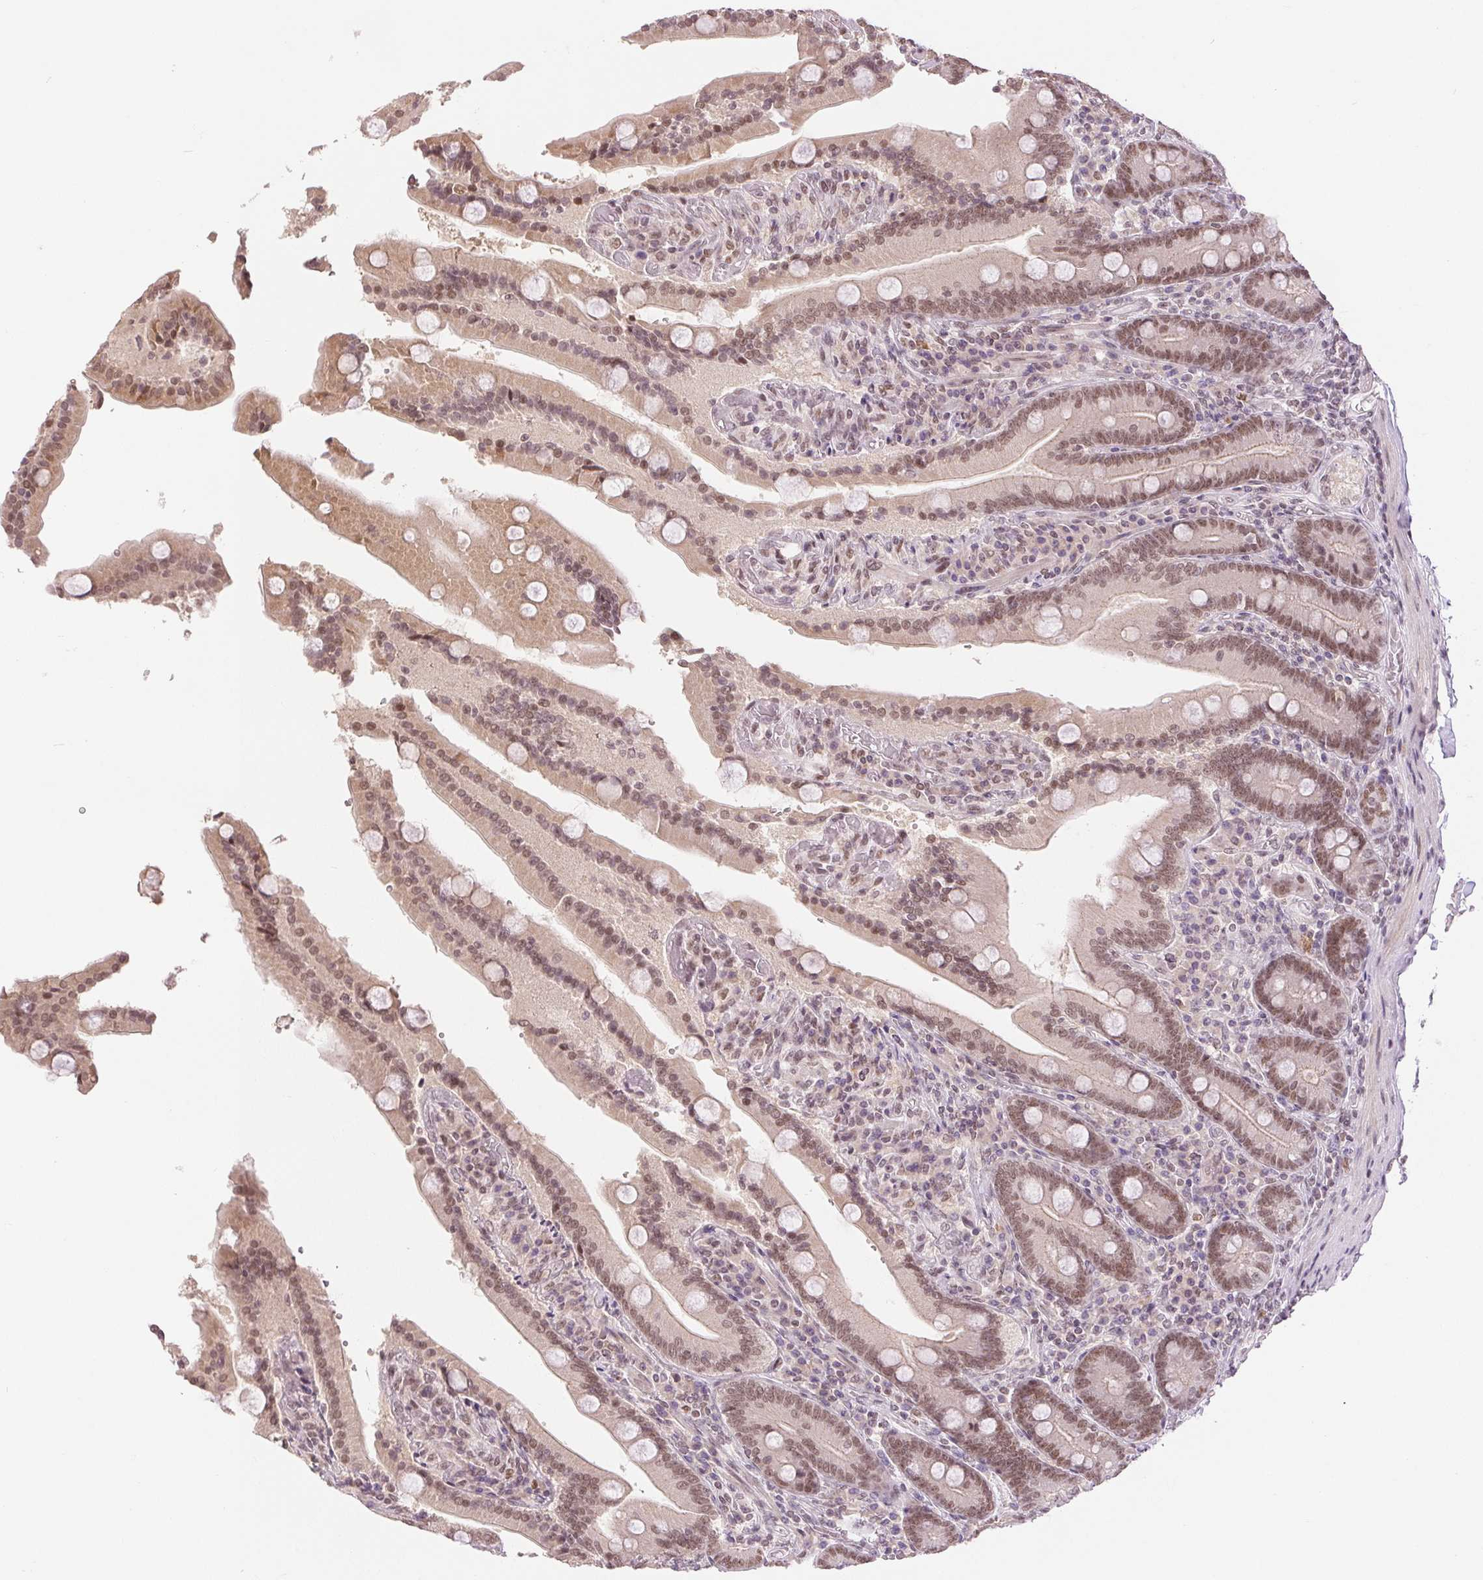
{"staining": {"intensity": "moderate", "quantity": ">75%", "location": "nuclear"}, "tissue": "duodenum", "cell_type": "Glandular cells", "image_type": "normal", "snomed": [{"axis": "morphology", "description": "Normal tissue, NOS"}, {"axis": "topography", "description": "Duodenum"}], "caption": "Glandular cells display medium levels of moderate nuclear expression in approximately >75% of cells in benign duodenum.", "gene": "DEK", "patient": {"sex": "female", "age": 62}}